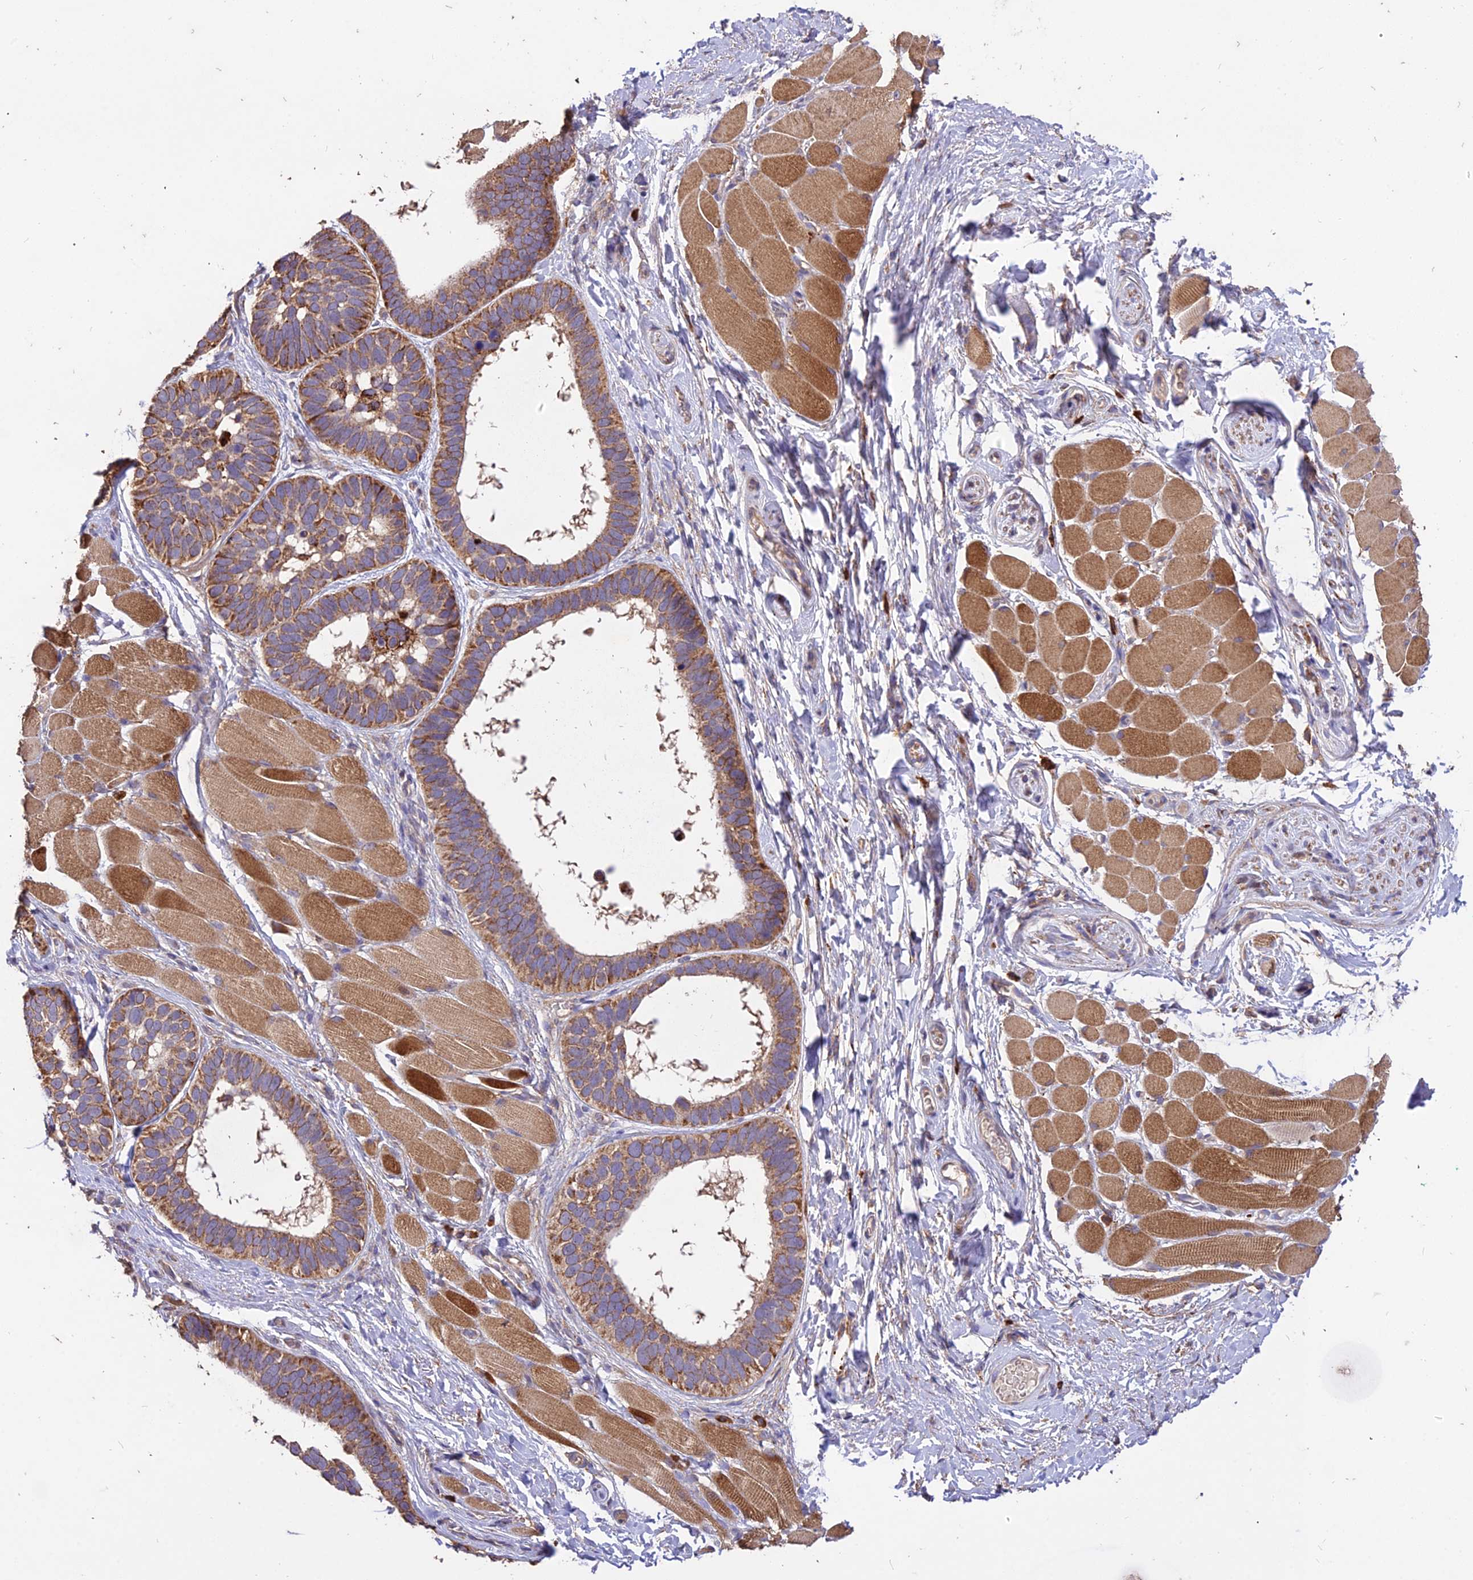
{"staining": {"intensity": "moderate", "quantity": ">75%", "location": "cytoplasmic/membranous"}, "tissue": "skin cancer", "cell_type": "Tumor cells", "image_type": "cancer", "snomed": [{"axis": "morphology", "description": "Basal cell carcinoma"}, {"axis": "topography", "description": "Skin"}], "caption": "Brown immunohistochemical staining in skin cancer displays moderate cytoplasmic/membranous expression in approximately >75% of tumor cells. (DAB IHC, brown staining for protein, blue staining for nuclei).", "gene": "SDHD", "patient": {"sex": "male", "age": 62}}